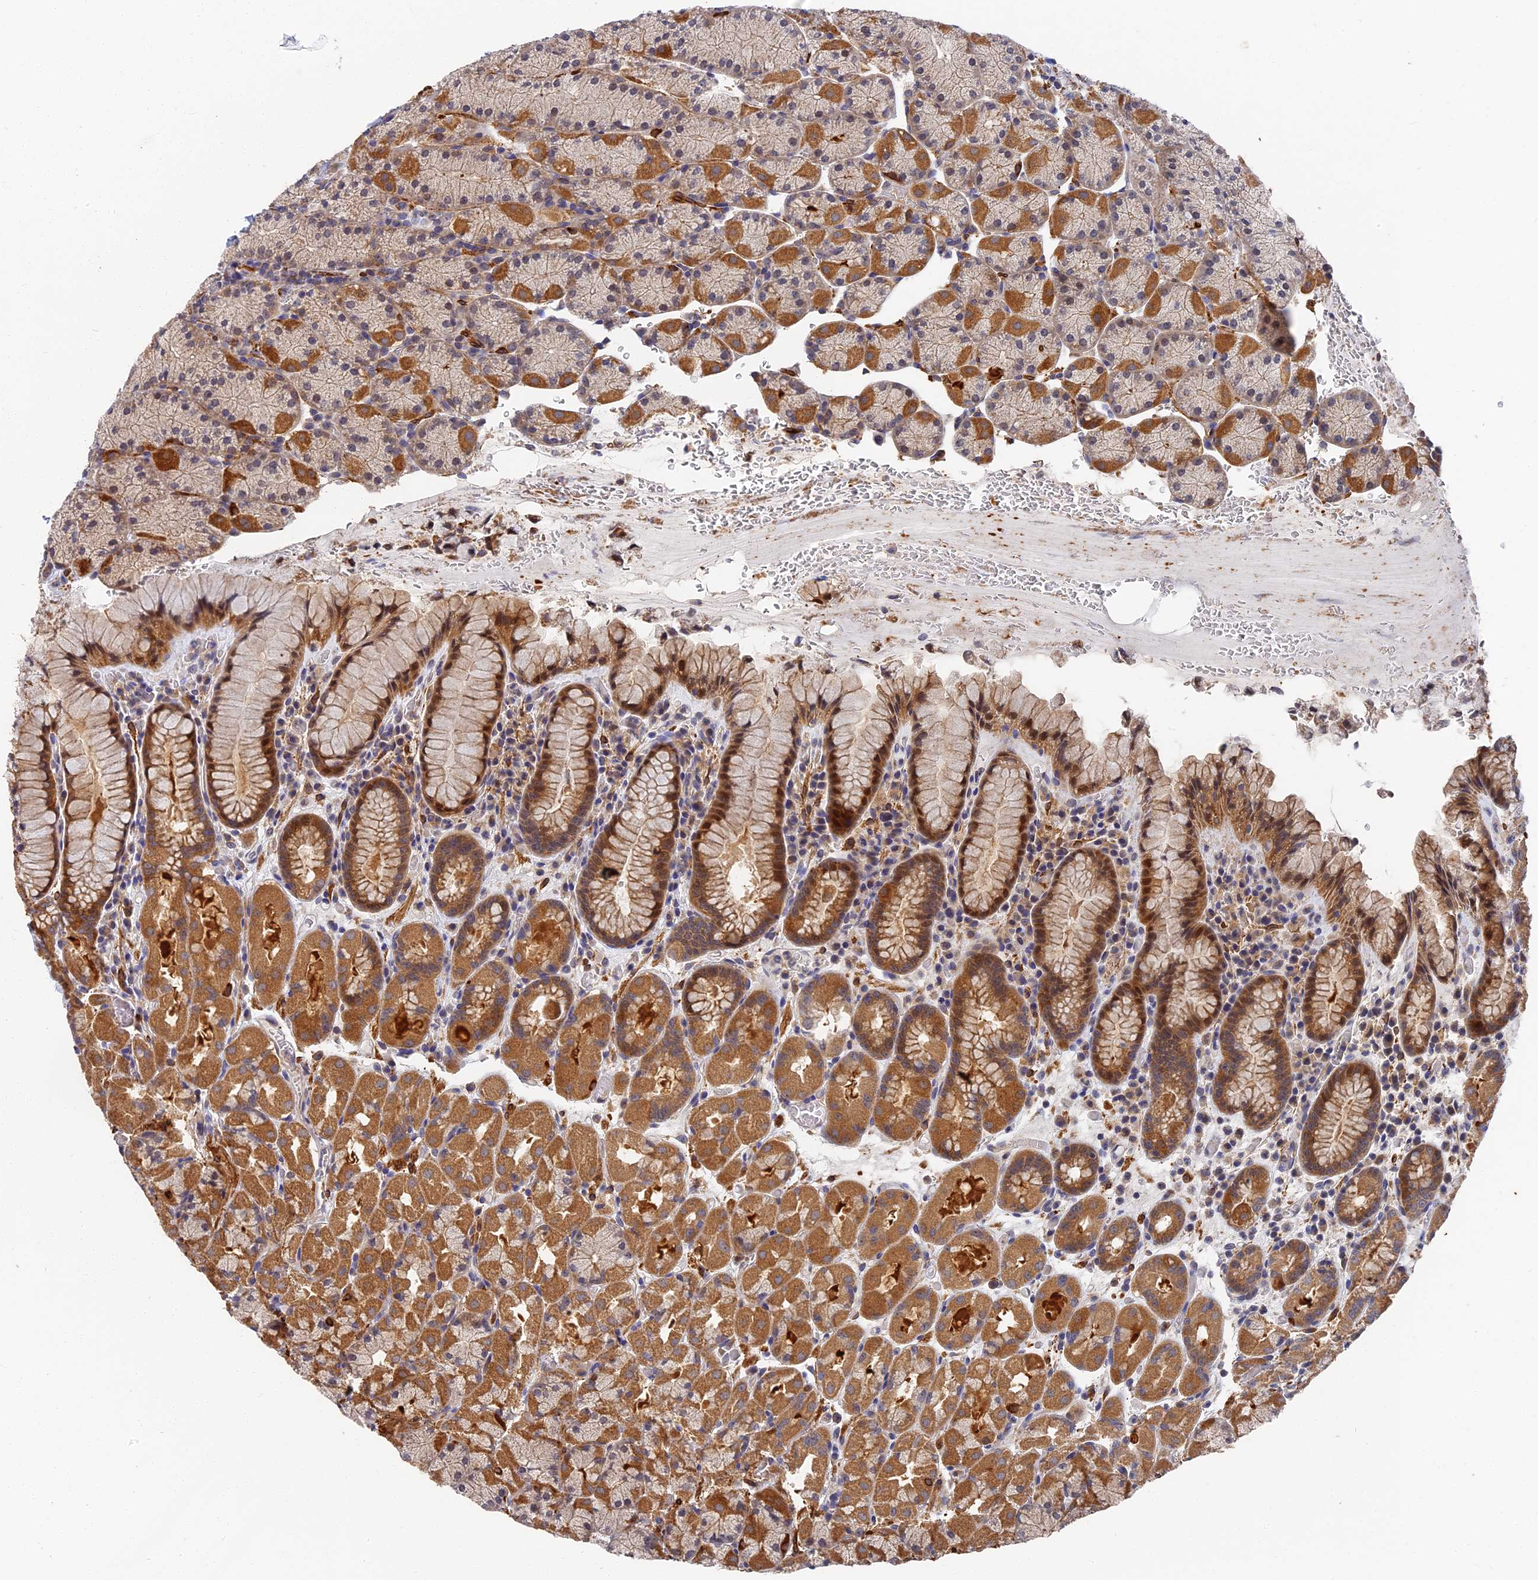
{"staining": {"intensity": "moderate", "quantity": "25%-75%", "location": "cytoplasmic/membranous,nuclear"}, "tissue": "stomach", "cell_type": "Glandular cells", "image_type": "normal", "snomed": [{"axis": "morphology", "description": "Normal tissue, NOS"}, {"axis": "topography", "description": "Stomach, upper"}, {"axis": "topography", "description": "Stomach, lower"}], "caption": "Approximately 25%-75% of glandular cells in unremarkable stomach show moderate cytoplasmic/membranous,nuclear protein positivity as visualized by brown immunohistochemical staining.", "gene": "CCDC113", "patient": {"sex": "male", "age": 80}}